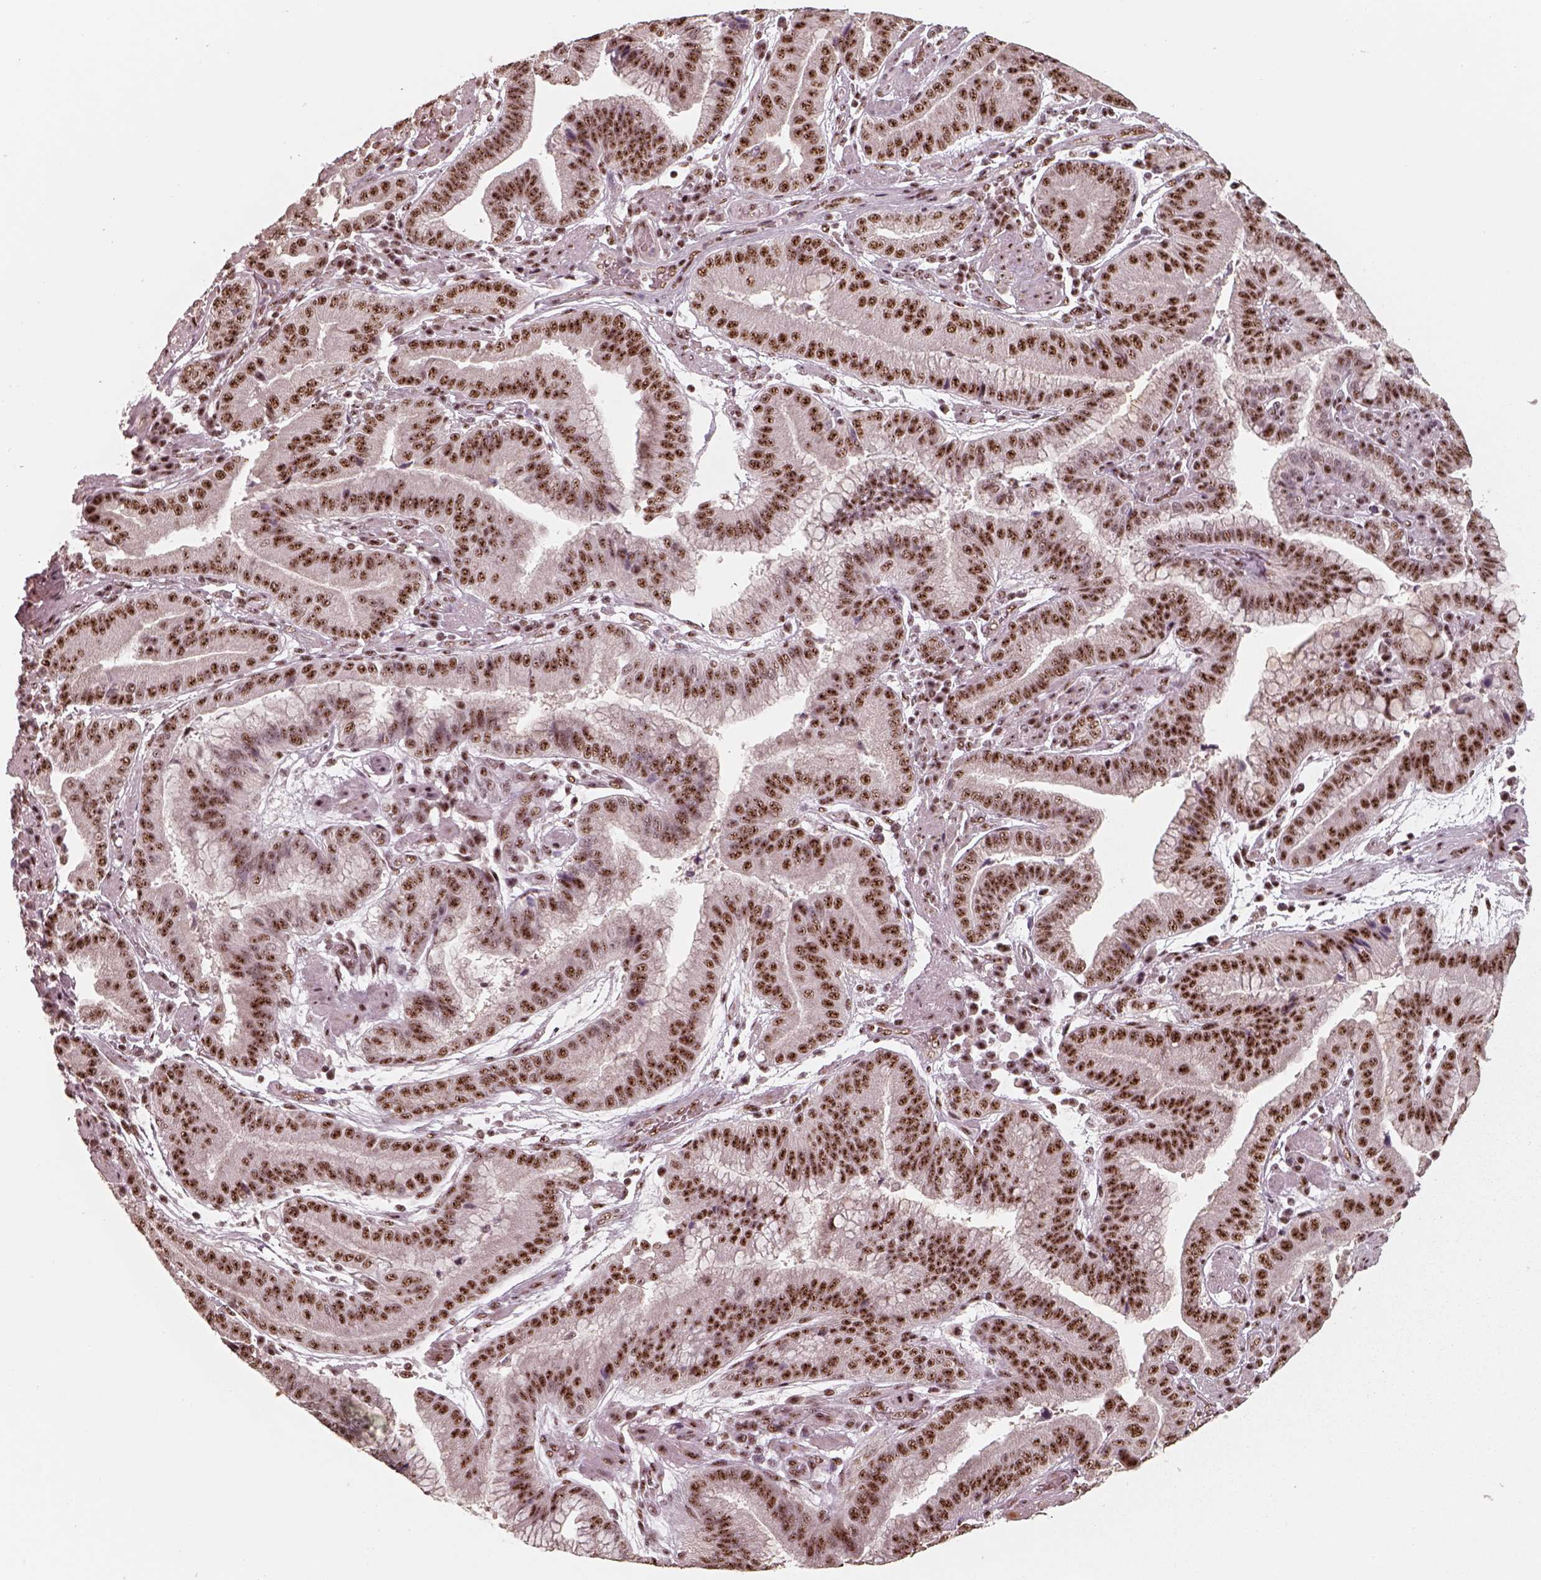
{"staining": {"intensity": "moderate", "quantity": ">75%", "location": "nuclear"}, "tissue": "stomach cancer", "cell_type": "Tumor cells", "image_type": "cancer", "snomed": [{"axis": "morphology", "description": "Adenocarcinoma, NOS"}, {"axis": "topography", "description": "Stomach"}], "caption": "Protein staining of stomach adenocarcinoma tissue demonstrates moderate nuclear staining in approximately >75% of tumor cells. Nuclei are stained in blue.", "gene": "ATXN7L3", "patient": {"sex": "male", "age": 83}}